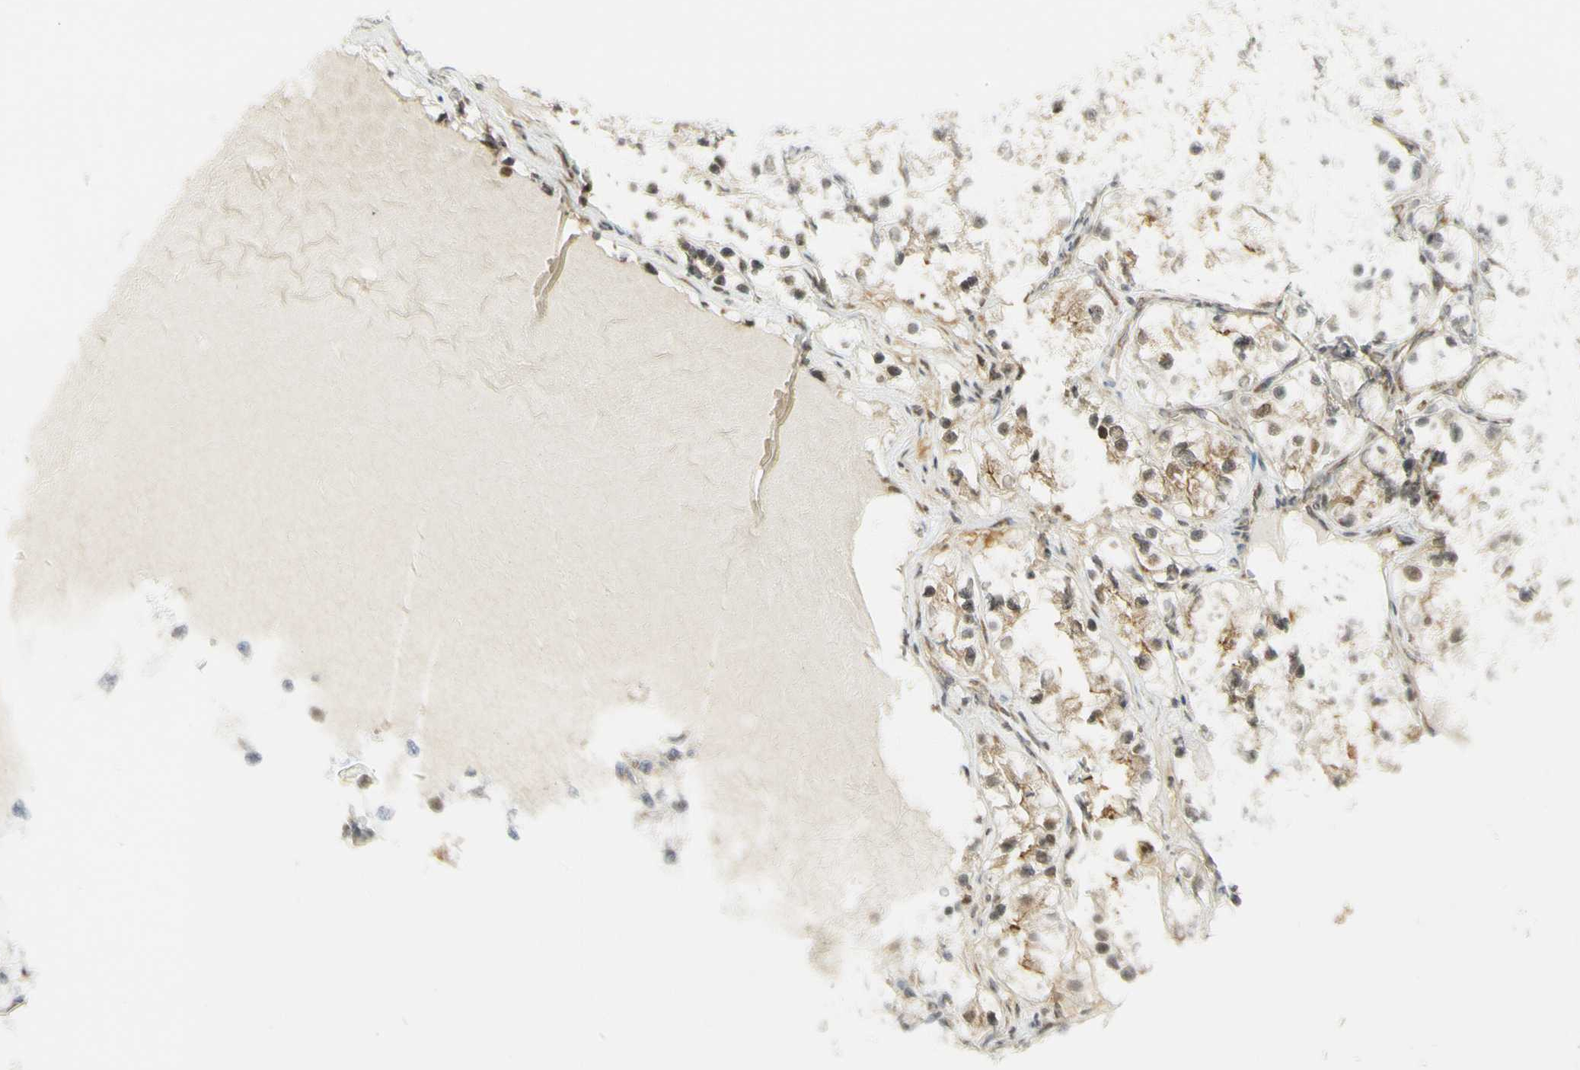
{"staining": {"intensity": "weak", "quantity": "<25%", "location": "cytoplasmic/membranous,nuclear"}, "tissue": "renal cancer", "cell_type": "Tumor cells", "image_type": "cancer", "snomed": [{"axis": "morphology", "description": "Adenocarcinoma, NOS"}, {"axis": "topography", "description": "Kidney"}], "caption": "IHC histopathology image of neoplastic tissue: renal adenocarcinoma stained with DAB displays no significant protein positivity in tumor cells.", "gene": "KIF11", "patient": {"sex": "female", "age": 57}}